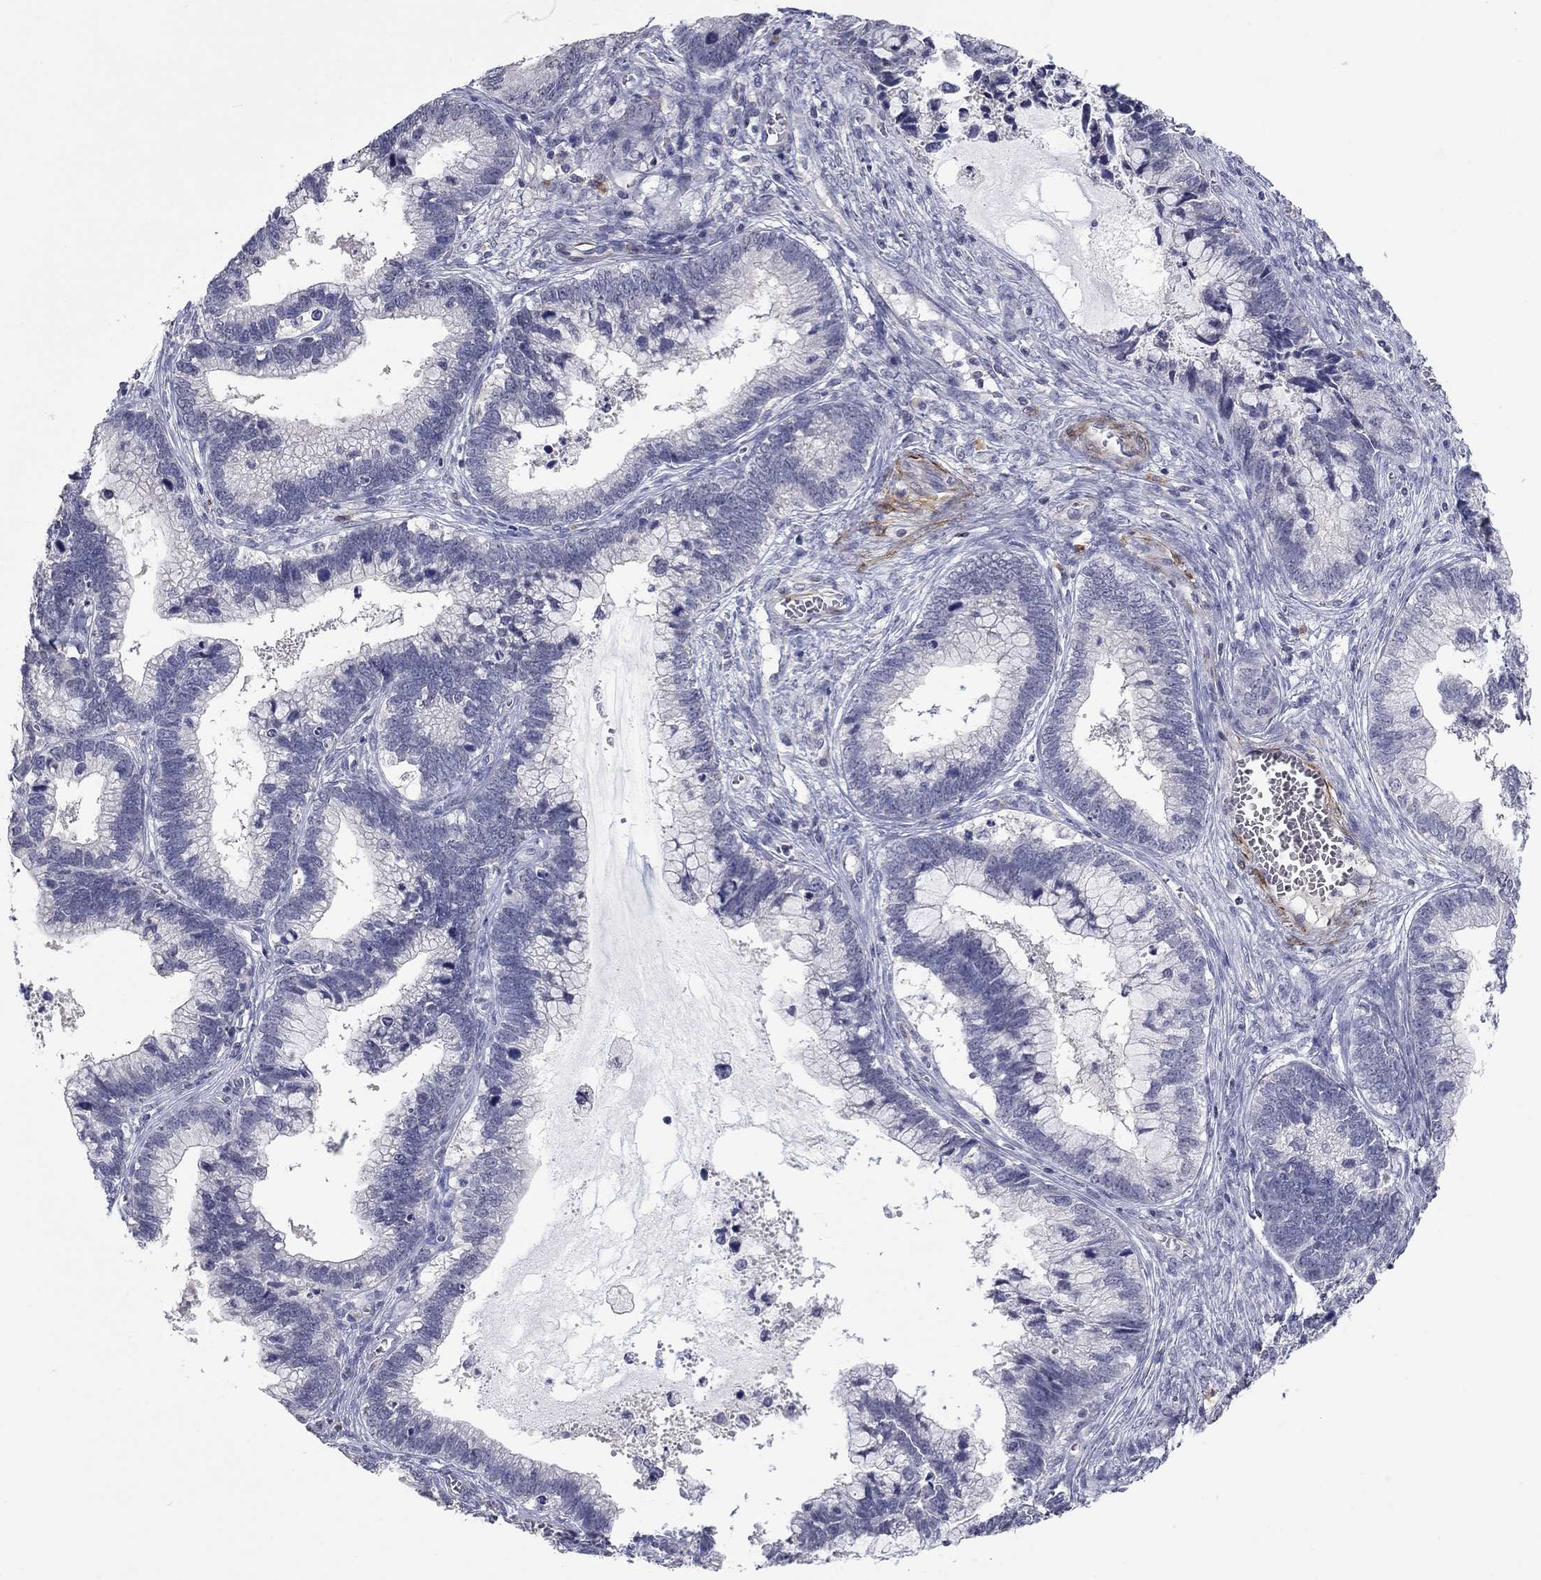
{"staining": {"intensity": "negative", "quantity": "none", "location": "none"}, "tissue": "cervical cancer", "cell_type": "Tumor cells", "image_type": "cancer", "snomed": [{"axis": "morphology", "description": "Adenocarcinoma, NOS"}, {"axis": "topography", "description": "Cervix"}], "caption": "This is a micrograph of IHC staining of cervical adenocarcinoma, which shows no expression in tumor cells. The staining was performed using DAB to visualize the protein expression in brown, while the nuclei were stained in blue with hematoxylin (Magnification: 20x).", "gene": "IP6K3", "patient": {"sex": "female", "age": 44}}